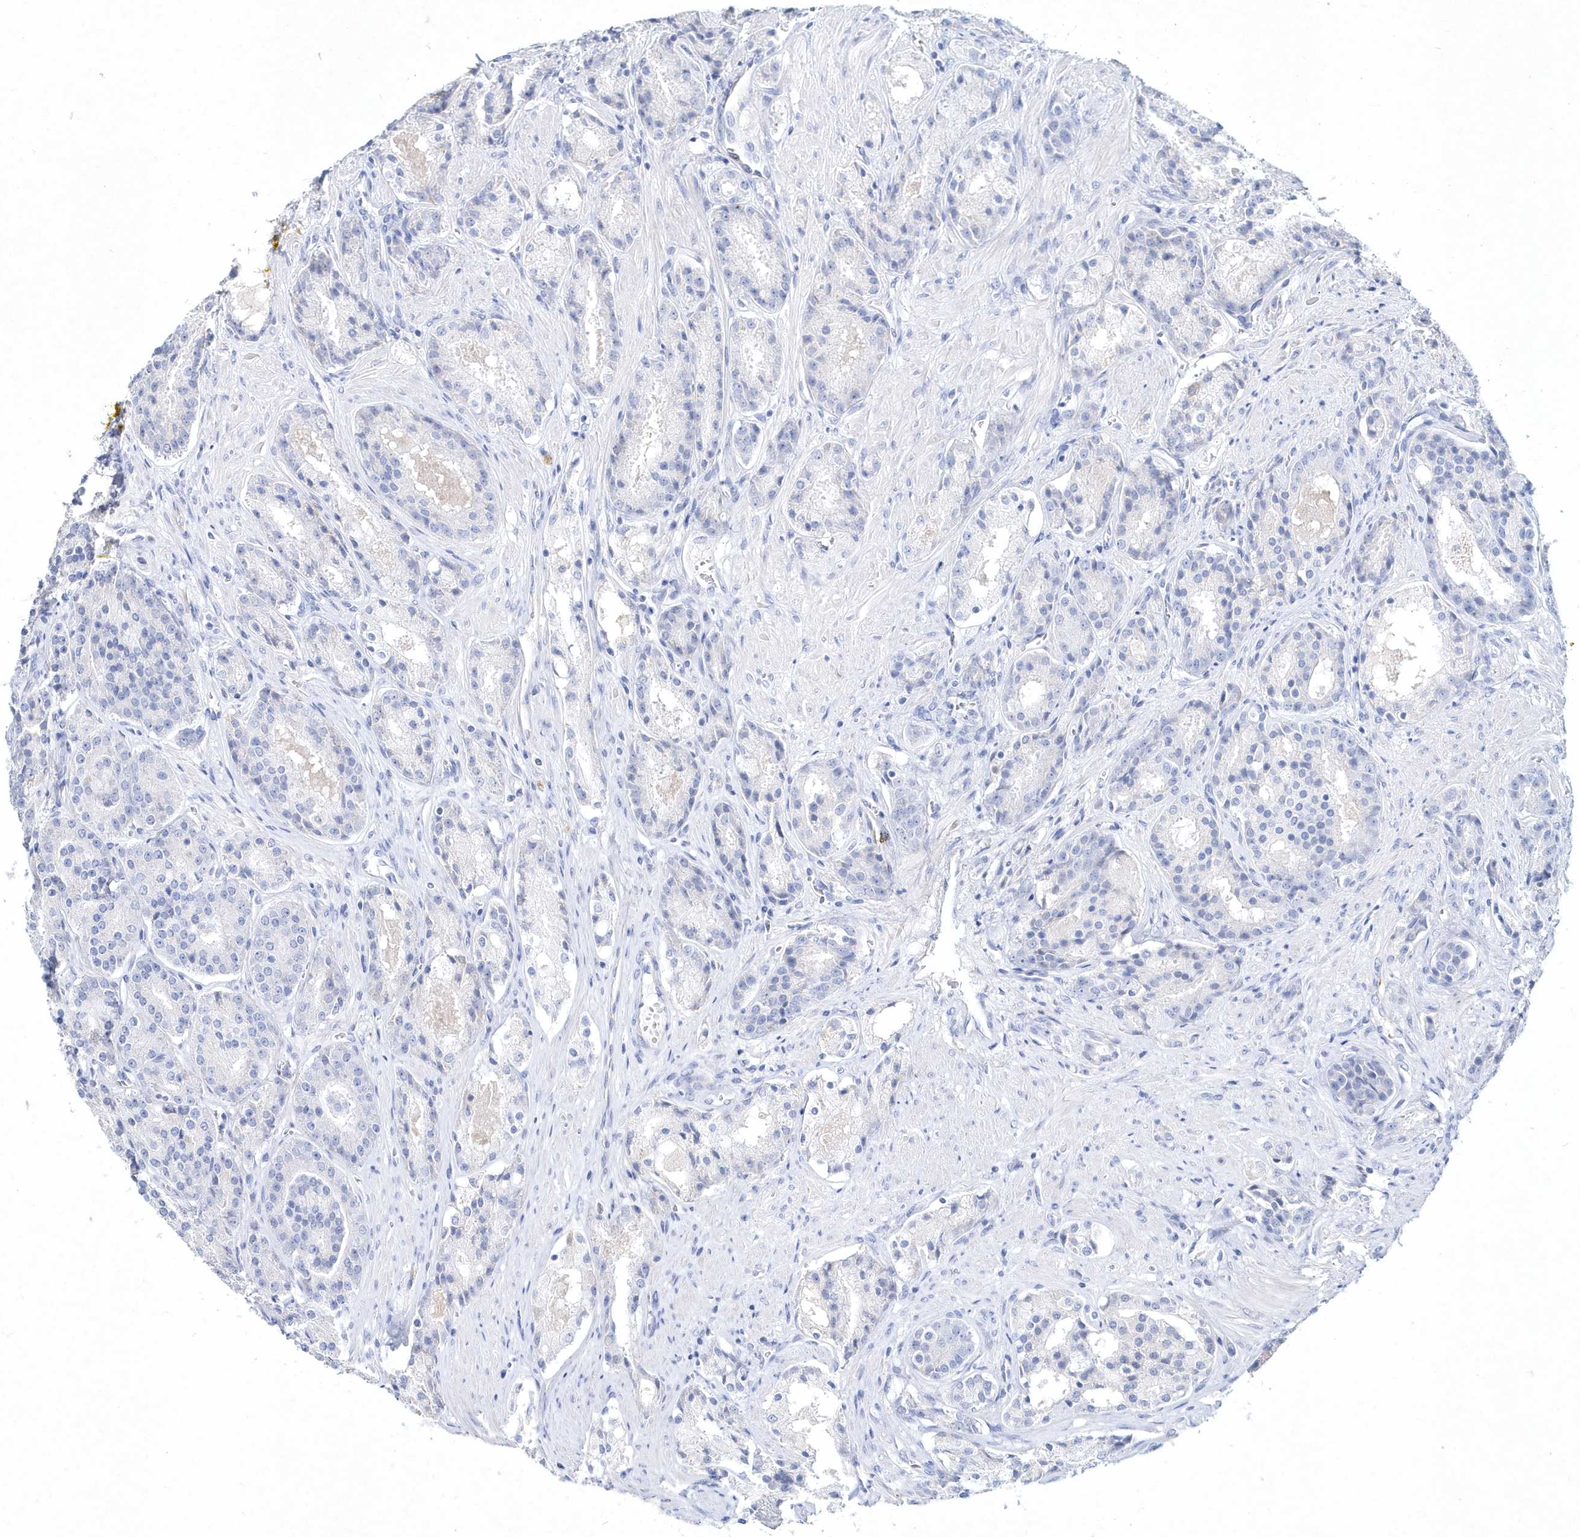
{"staining": {"intensity": "negative", "quantity": "none", "location": "none"}, "tissue": "prostate cancer", "cell_type": "Tumor cells", "image_type": "cancer", "snomed": [{"axis": "morphology", "description": "Adenocarcinoma, High grade"}, {"axis": "topography", "description": "Prostate"}], "caption": "Photomicrograph shows no significant protein expression in tumor cells of high-grade adenocarcinoma (prostate). (DAB (3,3'-diaminobenzidine) immunohistochemistry (IHC) with hematoxylin counter stain).", "gene": "SPINK7", "patient": {"sex": "male", "age": 60}}